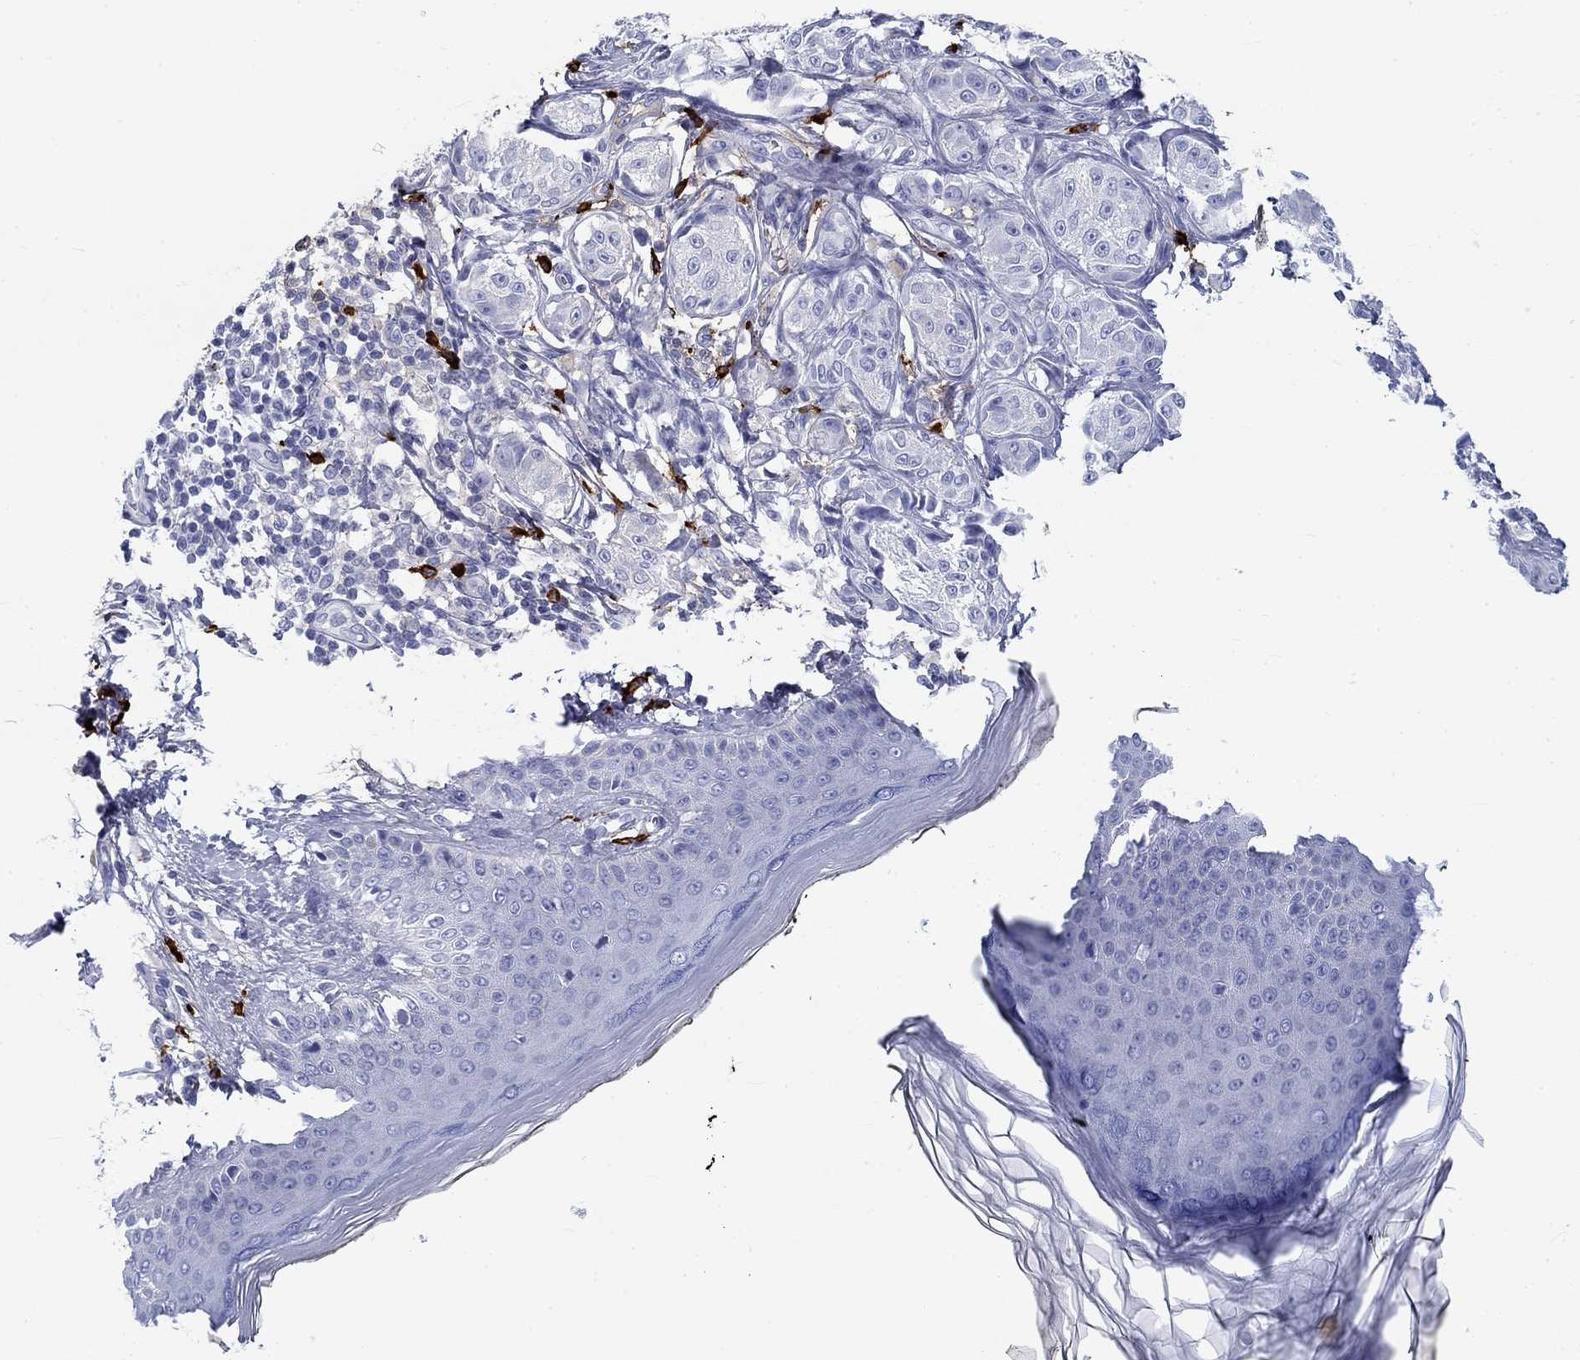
{"staining": {"intensity": "negative", "quantity": "none", "location": "none"}, "tissue": "melanoma", "cell_type": "Tumor cells", "image_type": "cancer", "snomed": [{"axis": "morphology", "description": "Malignant melanoma, NOS"}, {"axis": "topography", "description": "Skin"}], "caption": "Immunohistochemistry histopathology image of human malignant melanoma stained for a protein (brown), which exhibits no positivity in tumor cells. (DAB IHC visualized using brightfield microscopy, high magnification).", "gene": "CD40LG", "patient": {"sex": "male", "age": 61}}